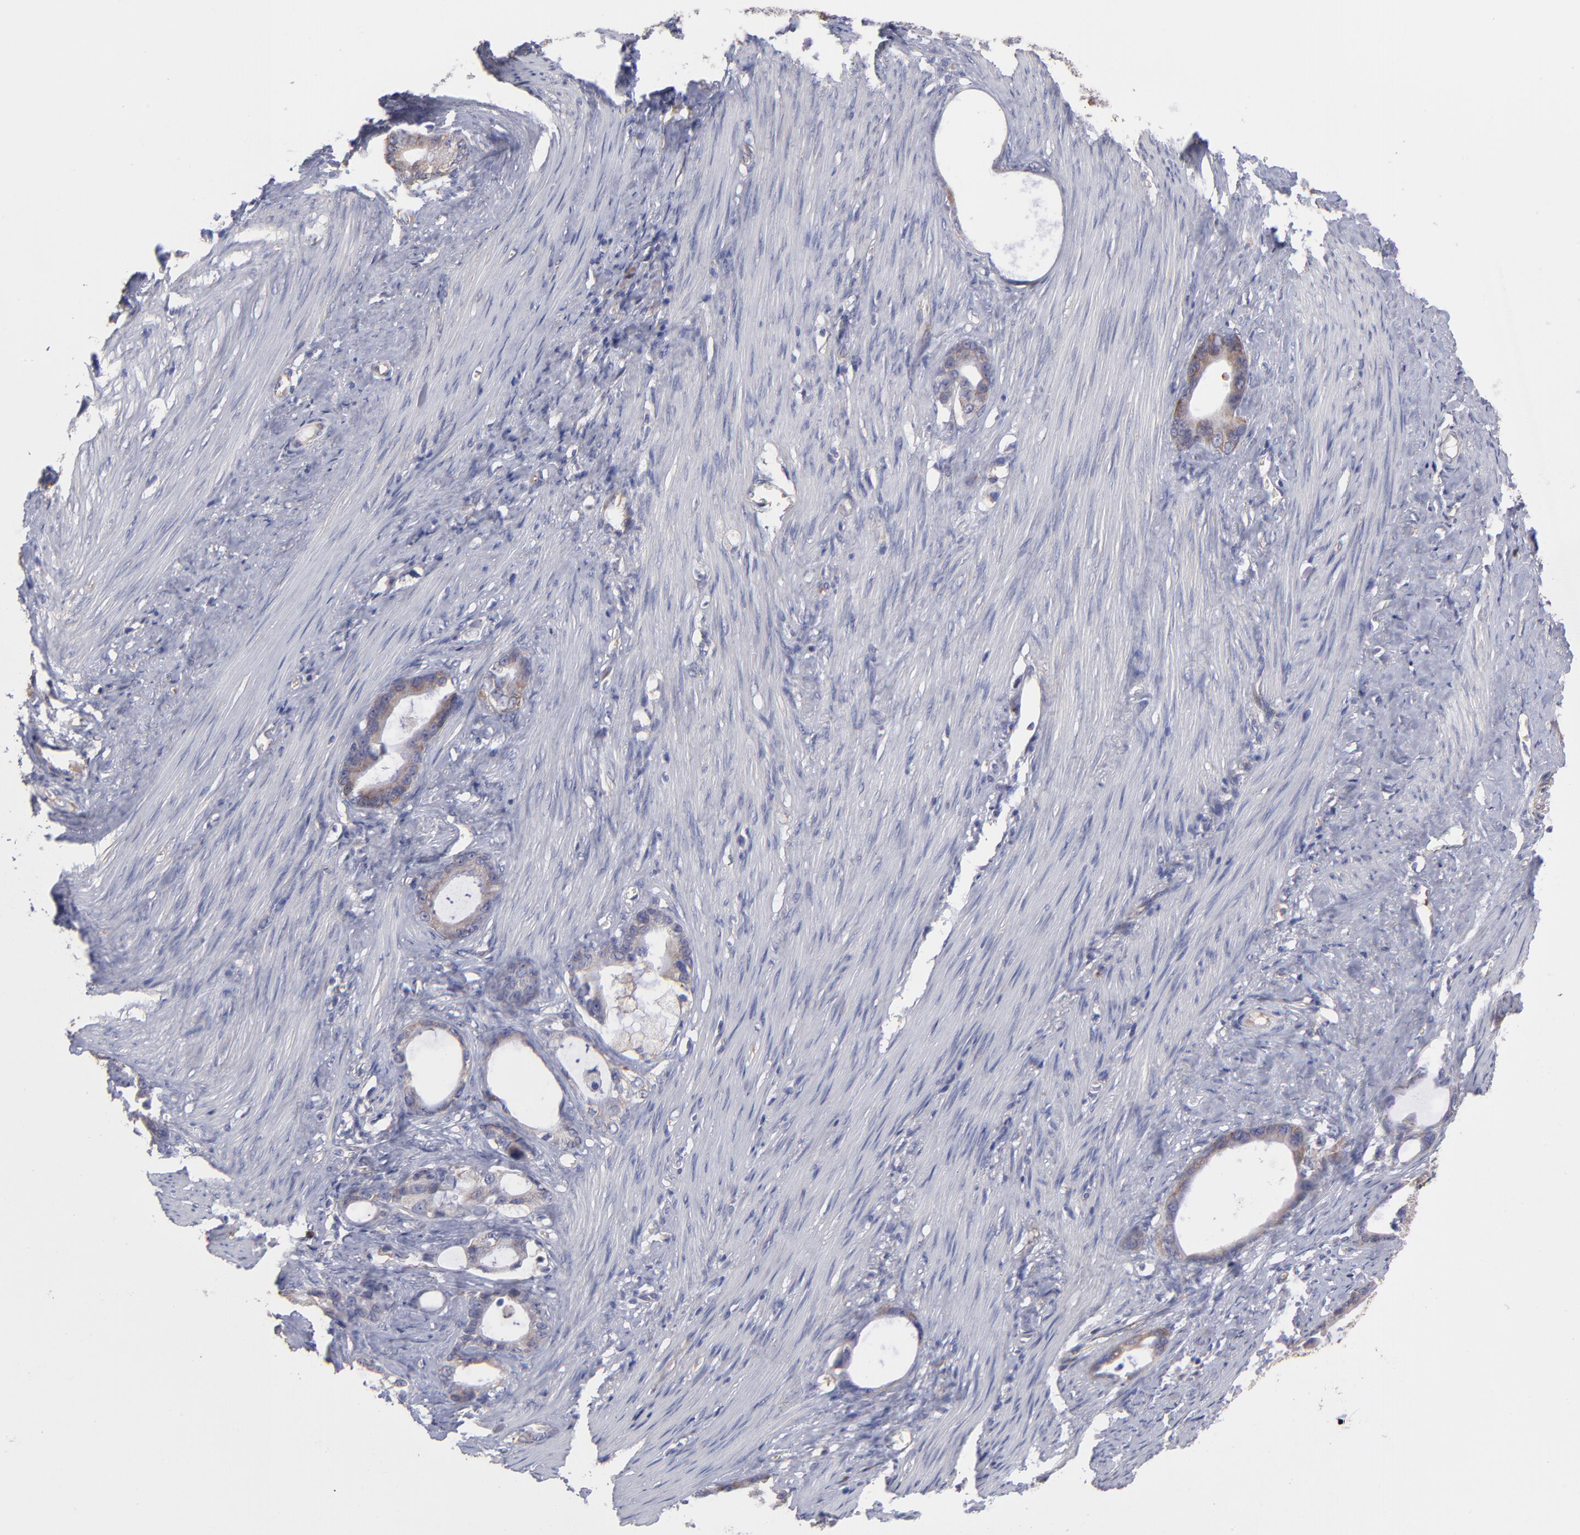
{"staining": {"intensity": "weak", "quantity": "<25%", "location": "cytoplasmic/membranous"}, "tissue": "stomach cancer", "cell_type": "Tumor cells", "image_type": "cancer", "snomed": [{"axis": "morphology", "description": "Adenocarcinoma, NOS"}, {"axis": "topography", "description": "Stomach"}], "caption": "Adenocarcinoma (stomach) was stained to show a protein in brown. There is no significant staining in tumor cells.", "gene": "RPLP0", "patient": {"sex": "female", "age": 75}}